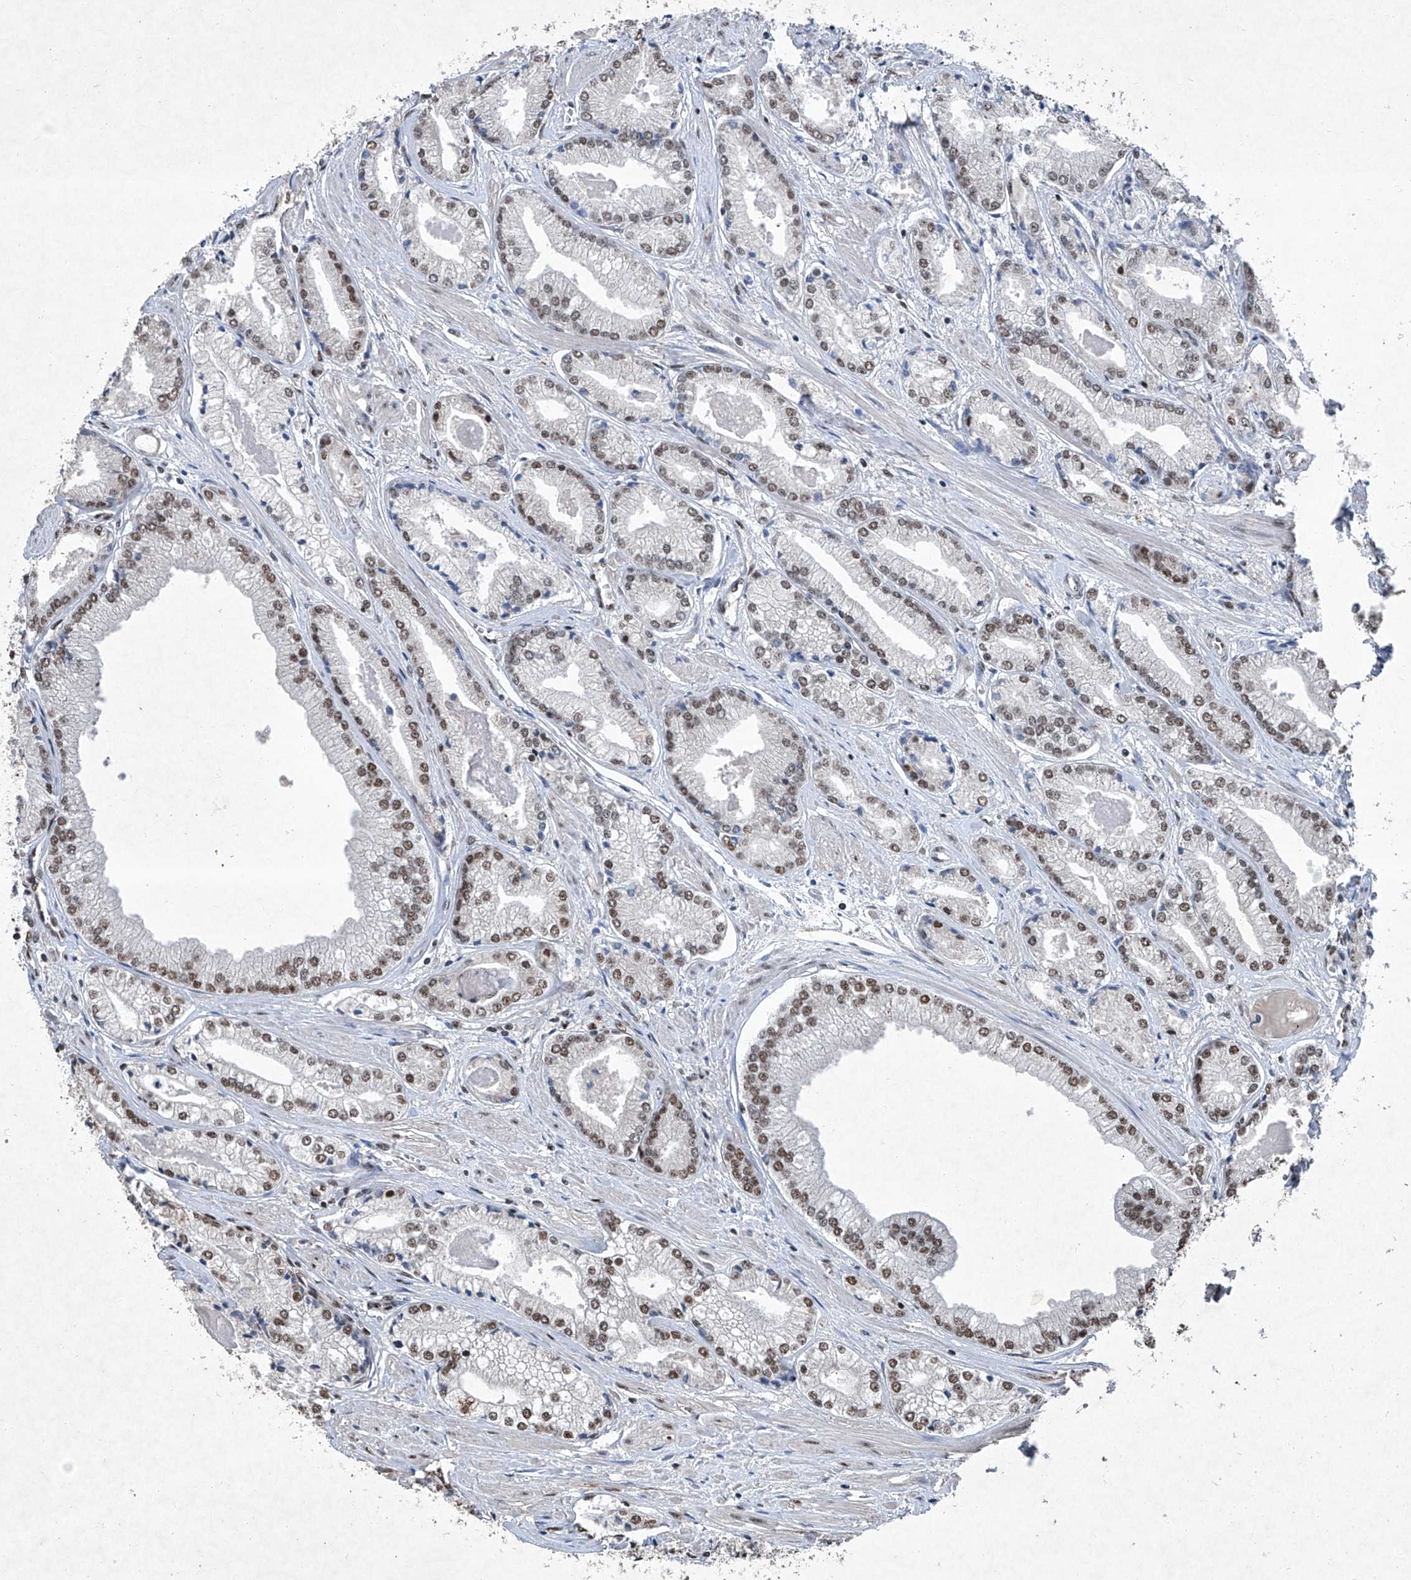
{"staining": {"intensity": "moderate", "quantity": "25%-75%", "location": "nuclear"}, "tissue": "prostate cancer", "cell_type": "Tumor cells", "image_type": "cancer", "snomed": [{"axis": "morphology", "description": "Adenocarcinoma, Low grade"}, {"axis": "topography", "description": "Prostate"}], "caption": "This is a micrograph of IHC staining of prostate adenocarcinoma (low-grade), which shows moderate expression in the nuclear of tumor cells.", "gene": "DDX39B", "patient": {"sex": "male", "age": 60}}